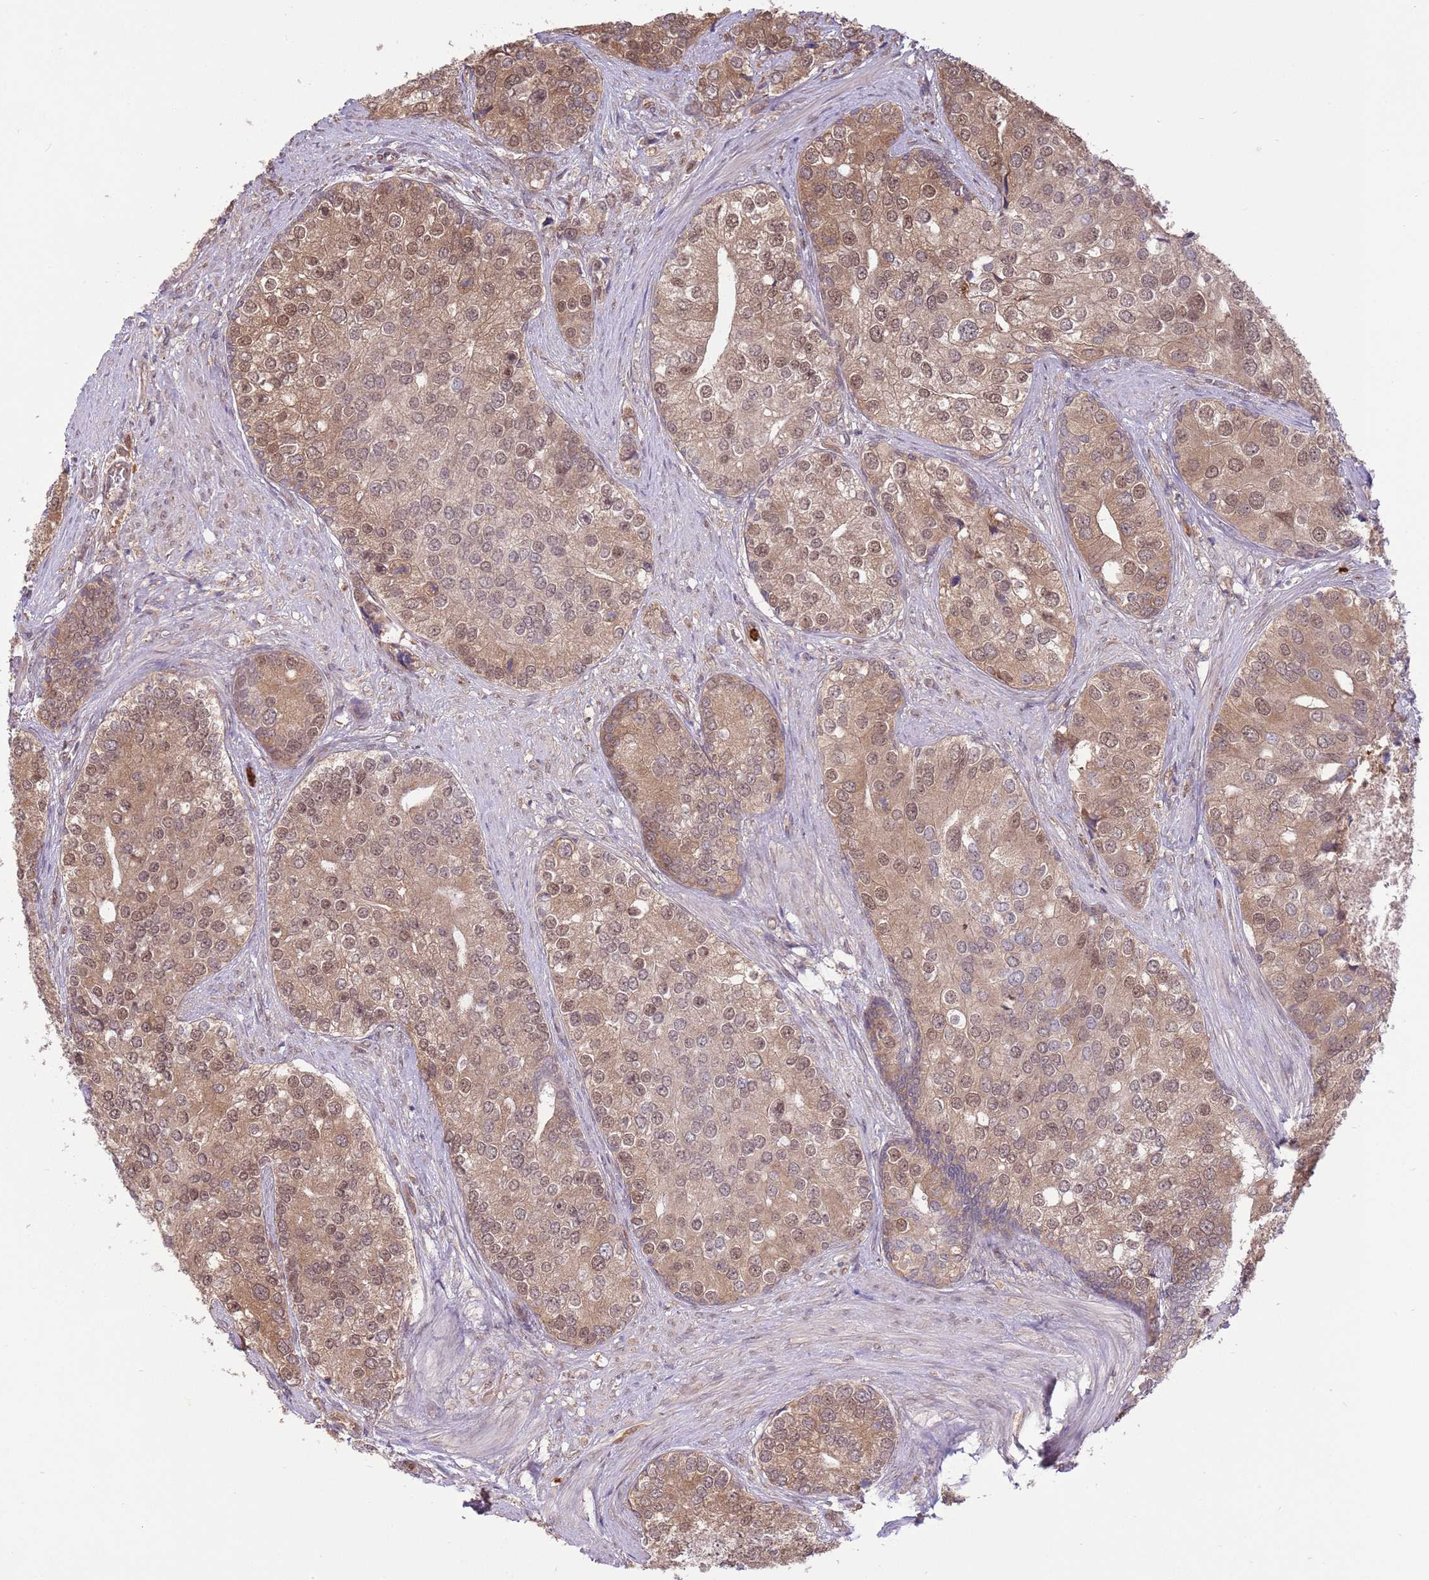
{"staining": {"intensity": "moderate", "quantity": ">75%", "location": "cytoplasmic/membranous,nuclear"}, "tissue": "prostate cancer", "cell_type": "Tumor cells", "image_type": "cancer", "snomed": [{"axis": "morphology", "description": "Adenocarcinoma, High grade"}, {"axis": "topography", "description": "Prostate"}], "caption": "Human prostate high-grade adenocarcinoma stained for a protein (brown) reveals moderate cytoplasmic/membranous and nuclear positive positivity in about >75% of tumor cells.", "gene": "AMIGO1", "patient": {"sex": "male", "age": 62}}